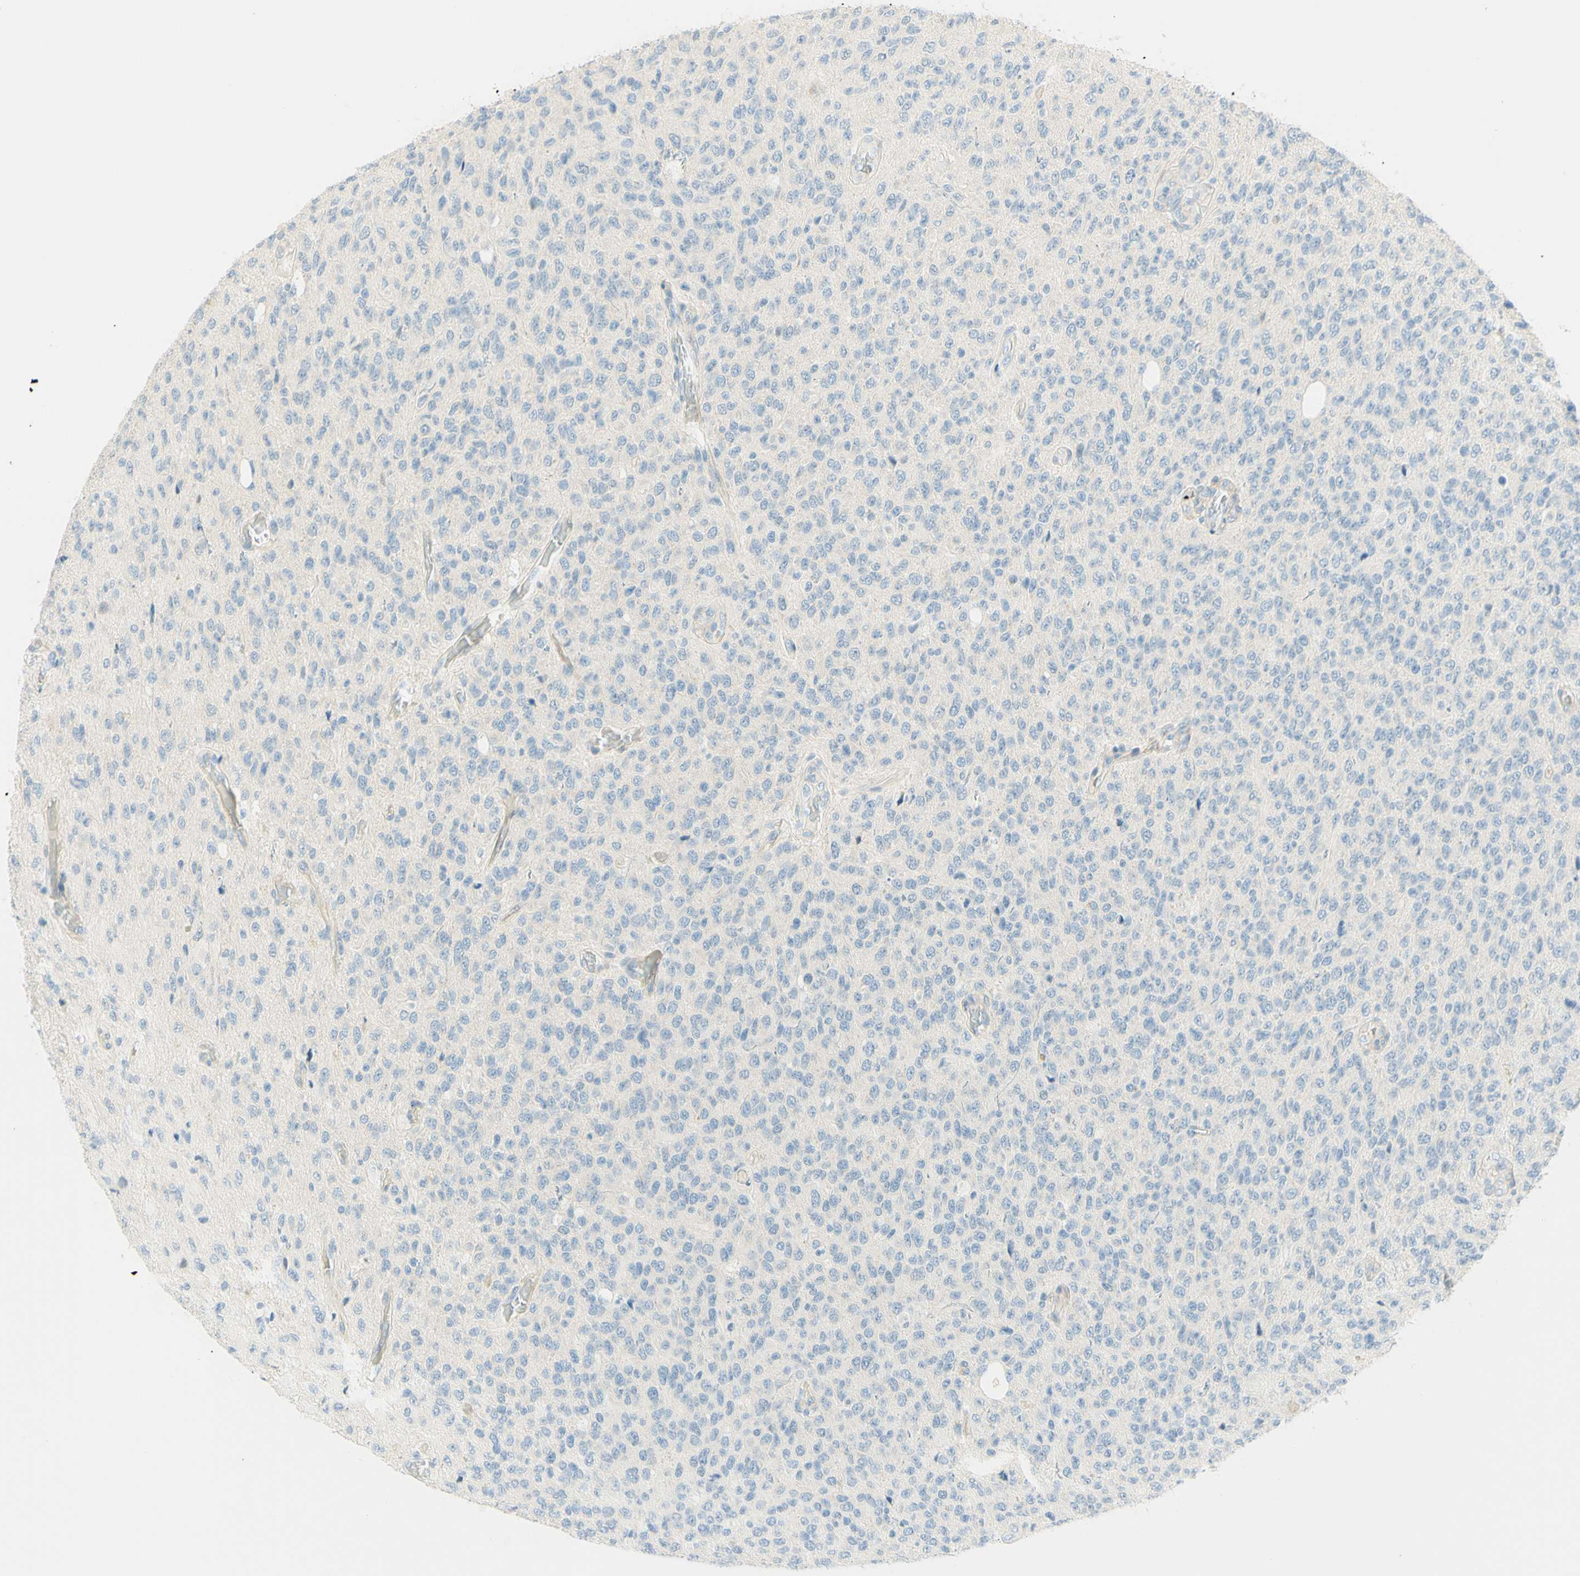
{"staining": {"intensity": "negative", "quantity": "none", "location": "none"}, "tissue": "glioma", "cell_type": "Tumor cells", "image_type": "cancer", "snomed": [{"axis": "morphology", "description": "Glioma, malignant, High grade"}, {"axis": "topography", "description": "pancreas cauda"}], "caption": "The image exhibits no significant staining in tumor cells of glioma.", "gene": "TMEM132D", "patient": {"sex": "male", "age": 60}}